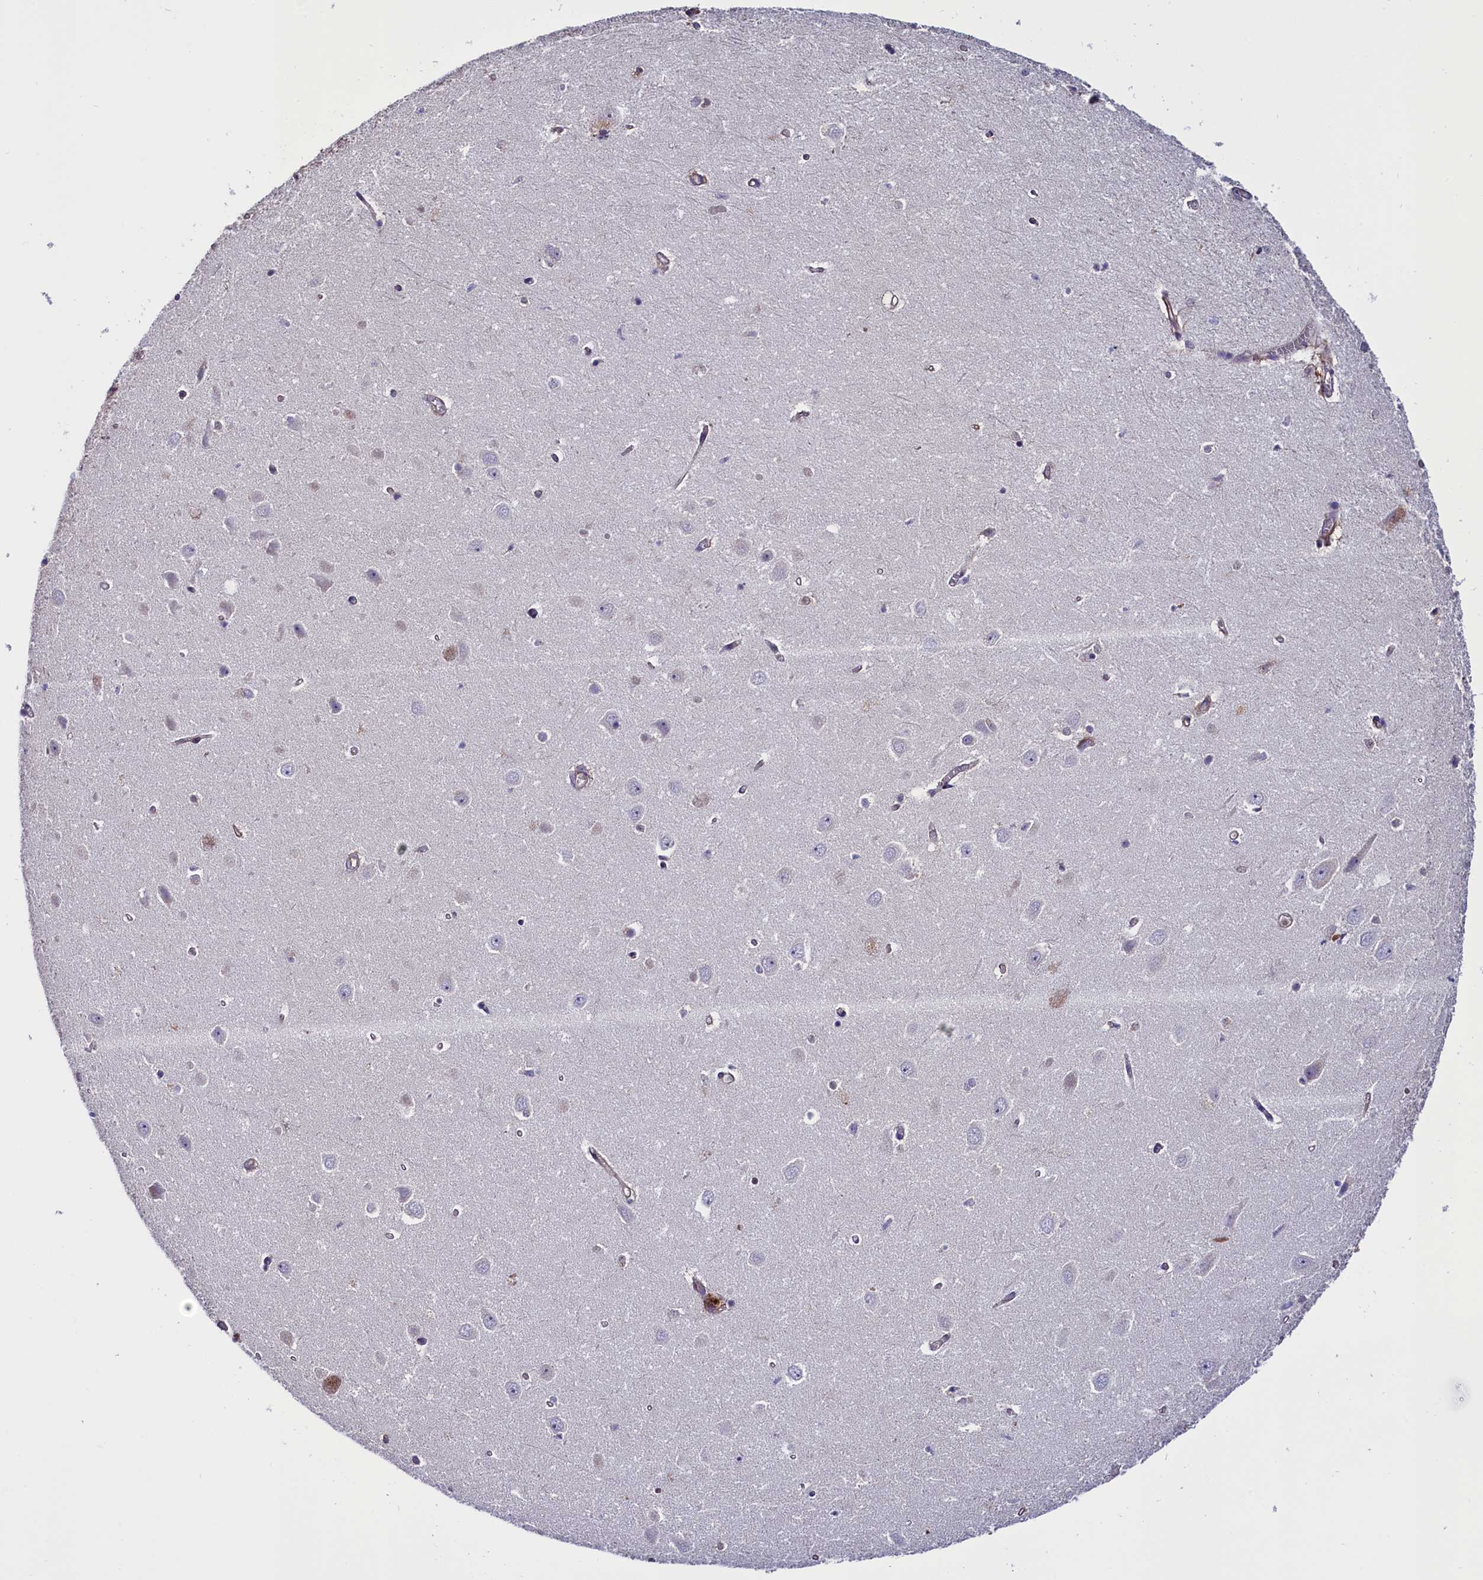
{"staining": {"intensity": "negative", "quantity": "none", "location": "none"}, "tissue": "hippocampus", "cell_type": "Glial cells", "image_type": "normal", "snomed": [{"axis": "morphology", "description": "Normal tissue, NOS"}, {"axis": "topography", "description": "Hippocampus"}], "caption": "A high-resolution histopathology image shows immunohistochemistry staining of normal hippocampus, which exhibits no significant expression in glial cells.", "gene": "PDILT", "patient": {"sex": "female", "age": 64}}